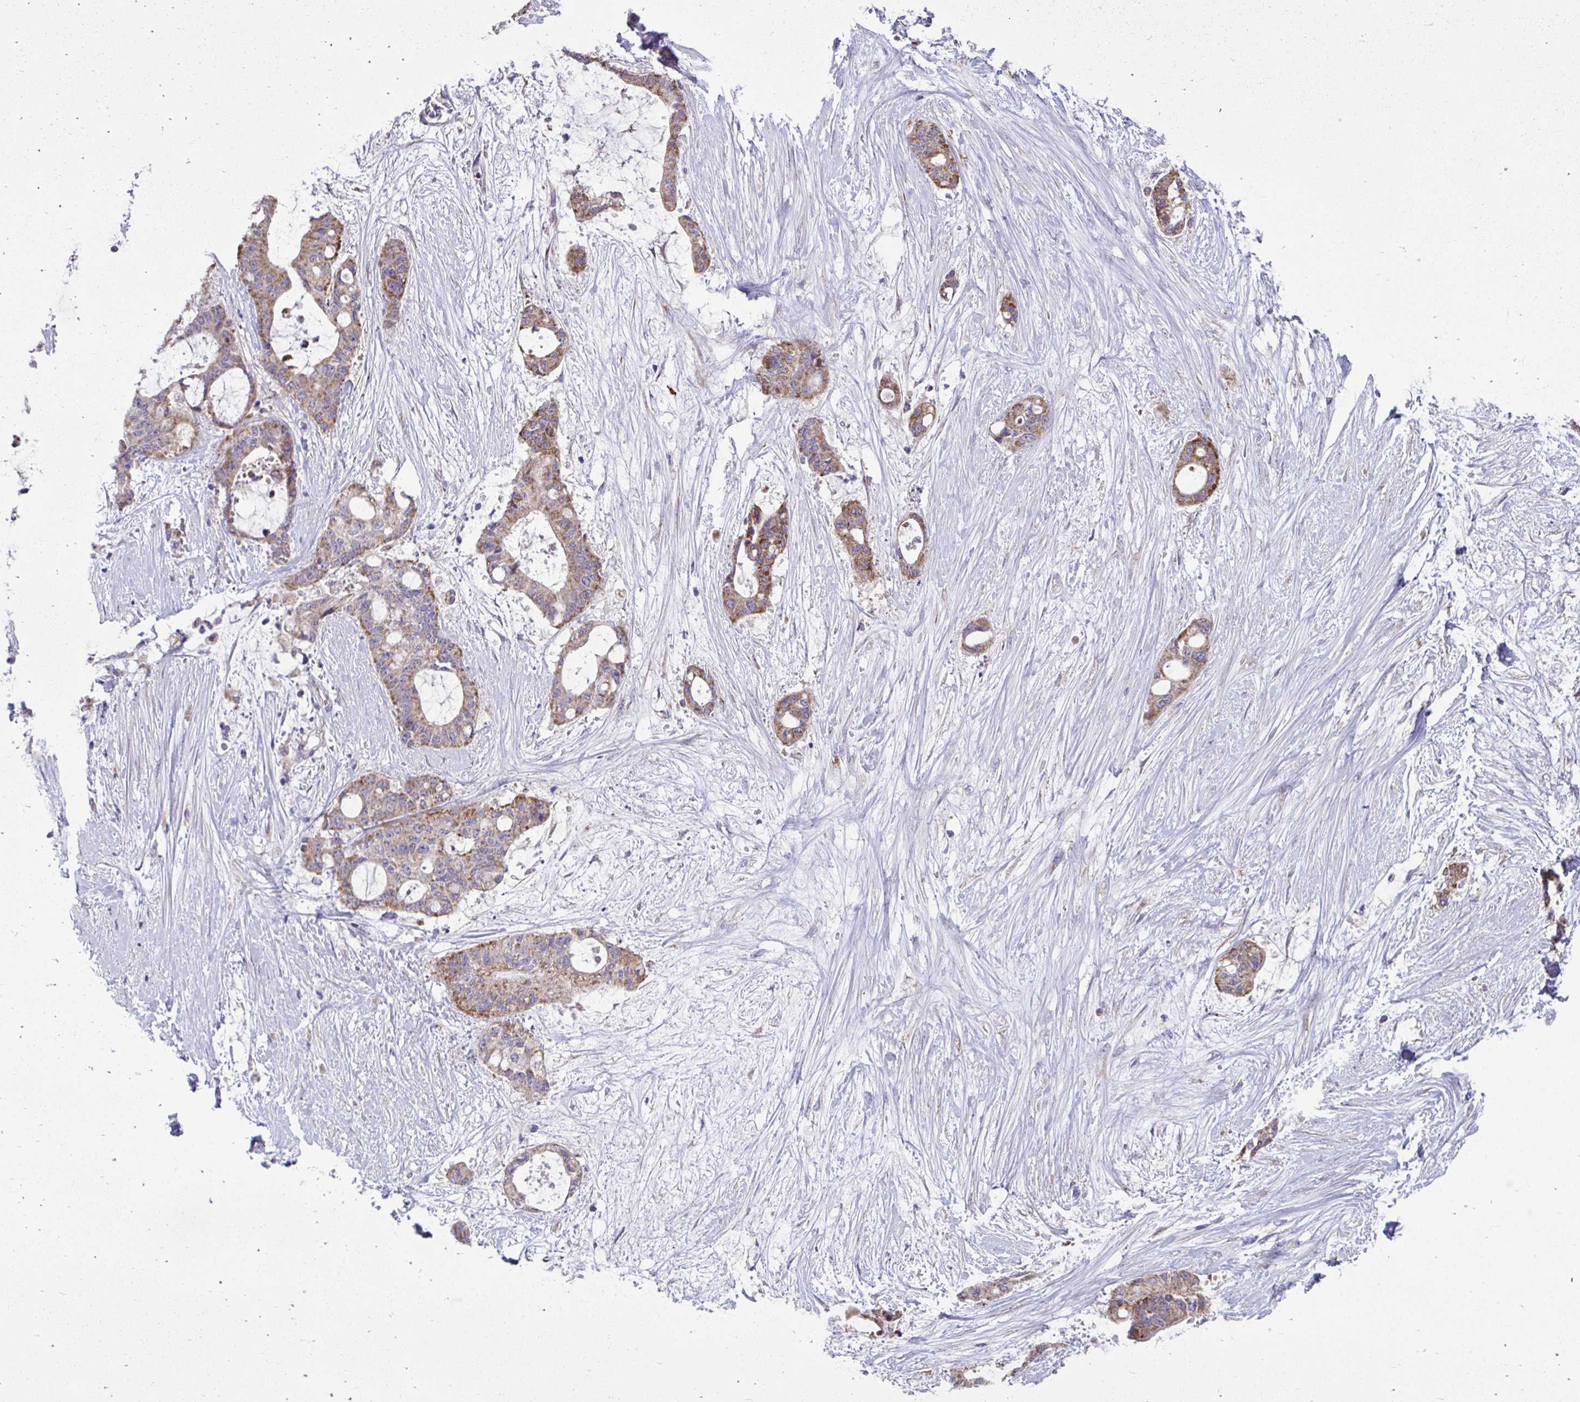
{"staining": {"intensity": "moderate", "quantity": ">75%", "location": "cytoplasmic/membranous"}, "tissue": "liver cancer", "cell_type": "Tumor cells", "image_type": "cancer", "snomed": [{"axis": "morphology", "description": "Normal tissue, NOS"}, {"axis": "morphology", "description": "Cholangiocarcinoma"}, {"axis": "topography", "description": "Liver"}, {"axis": "topography", "description": "Peripheral nerve tissue"}], "caption": "Immunohistochemistry photomicrograph of liver cholangiocarcinoma stained for a protein (brown), which displays medium levels of moderate cytoplasmic/membranous staining in about >75% of tumor cells.", "gene": "LINGO4", "patient": {"sex": "female", "age": 73}}